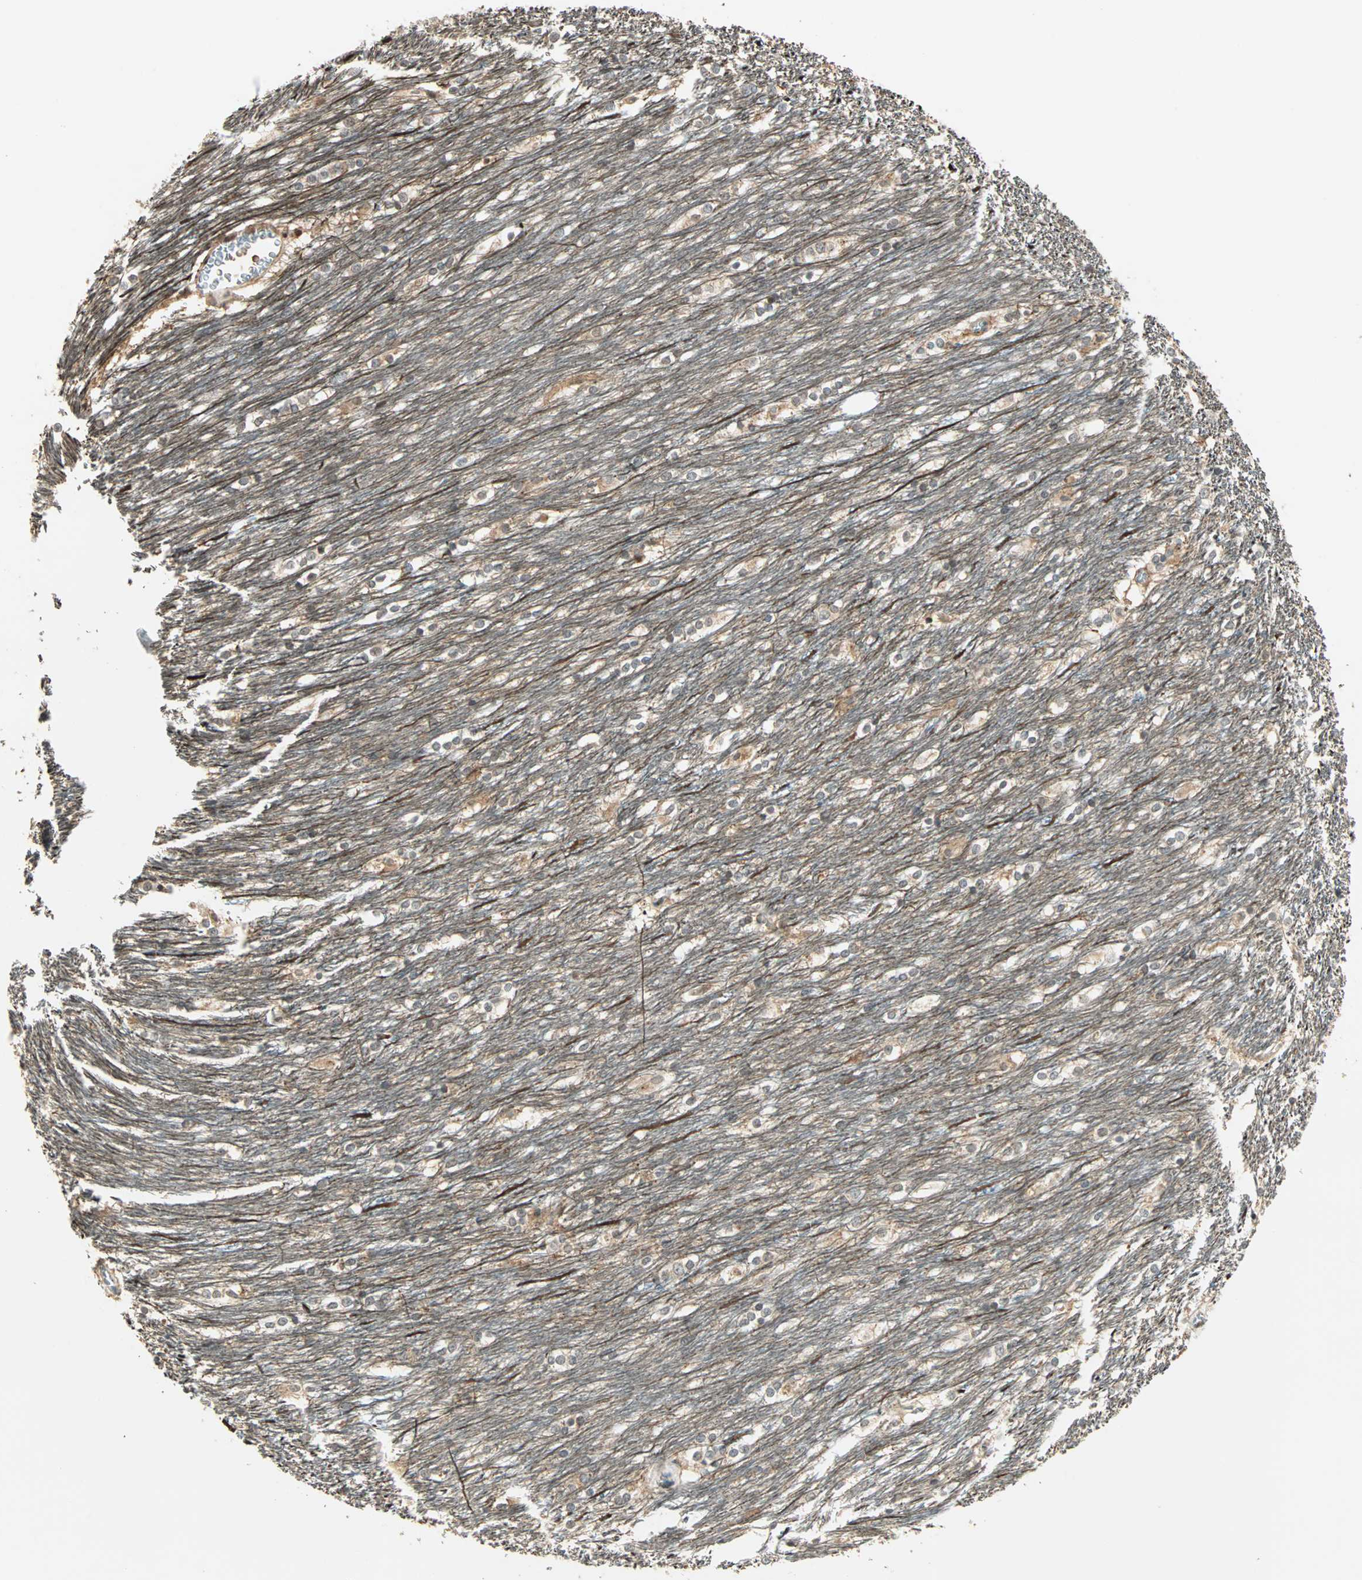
{"staining": {"intensity": "weak", "quantity": ">75%", "location": "cytoplasmic/membranous"}, "tissue": "caudate", "cell_type": "Glial cells", "image_type": "normal", "snomed": [{"axis": "morphology", "description": "Normal tissue, NOS"}, {"axis": "topography", "description": "Lateral ventricle wall"}], "caption": "IHC (DAB) staining of normal human caudate reveals weak cytoplasmic/membranous protein staining in approximately >75% of glial cells.", "gene": "ZBED9", "patient": {"sex": "female", "age": 19}}